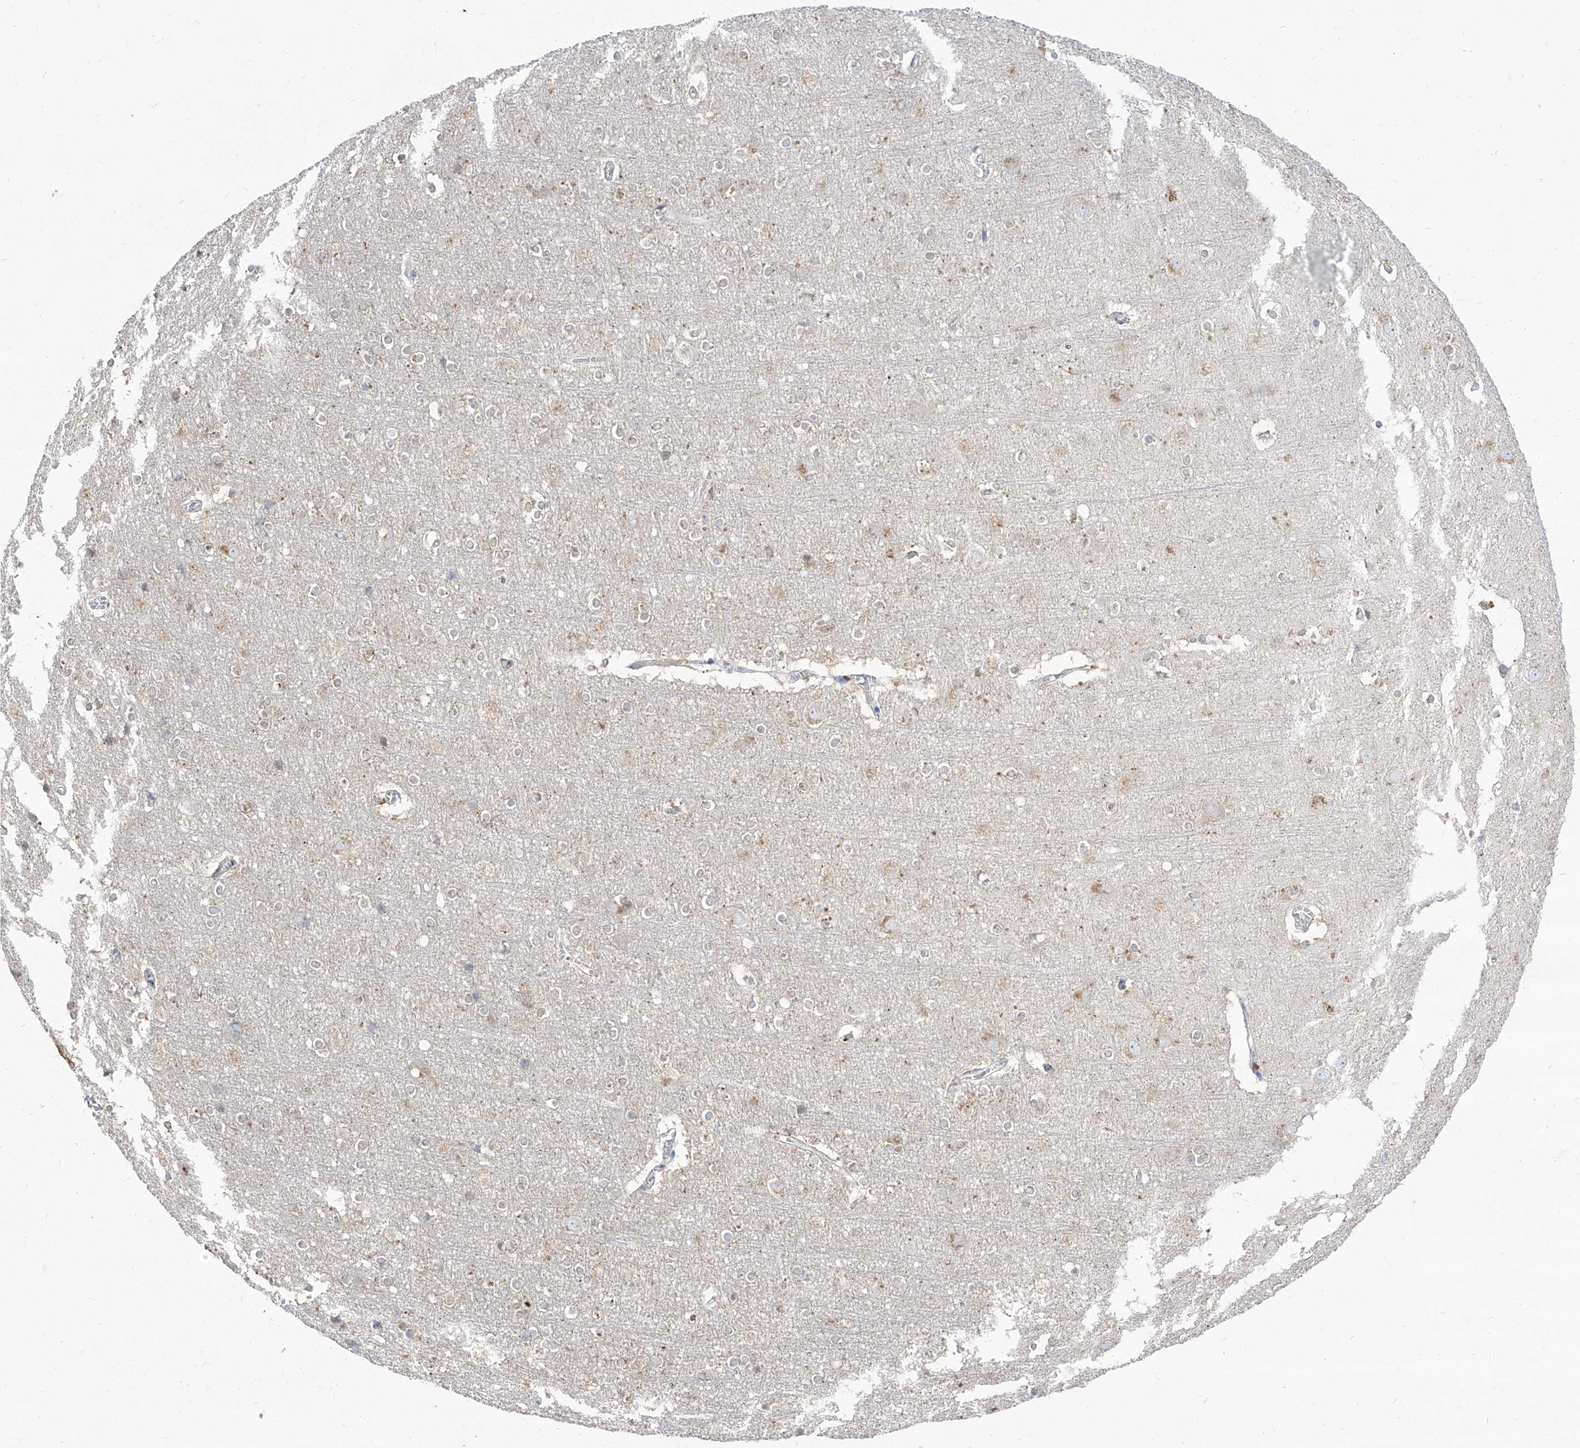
{"staining": {"intensity": "negative", "quantity": "none", "location": "none"}, "tissue": "cerebral cortex", "cell_type": "Endothelial cells", "image_type": "normal", "snomed": [{"axis": "morphology", "description": "Normal tissue, NOS"}, {"axis": "topography", "description": "Cerebral cortex"}], "caption": "An immunohistochemistry (IHC) histopathology image of unremarkable cerebral cortex is shown. There is no staining in endothelial cells of cerebral cortex.", "gene": "BROX", "patient": {"sex": "male", "age": 54}}